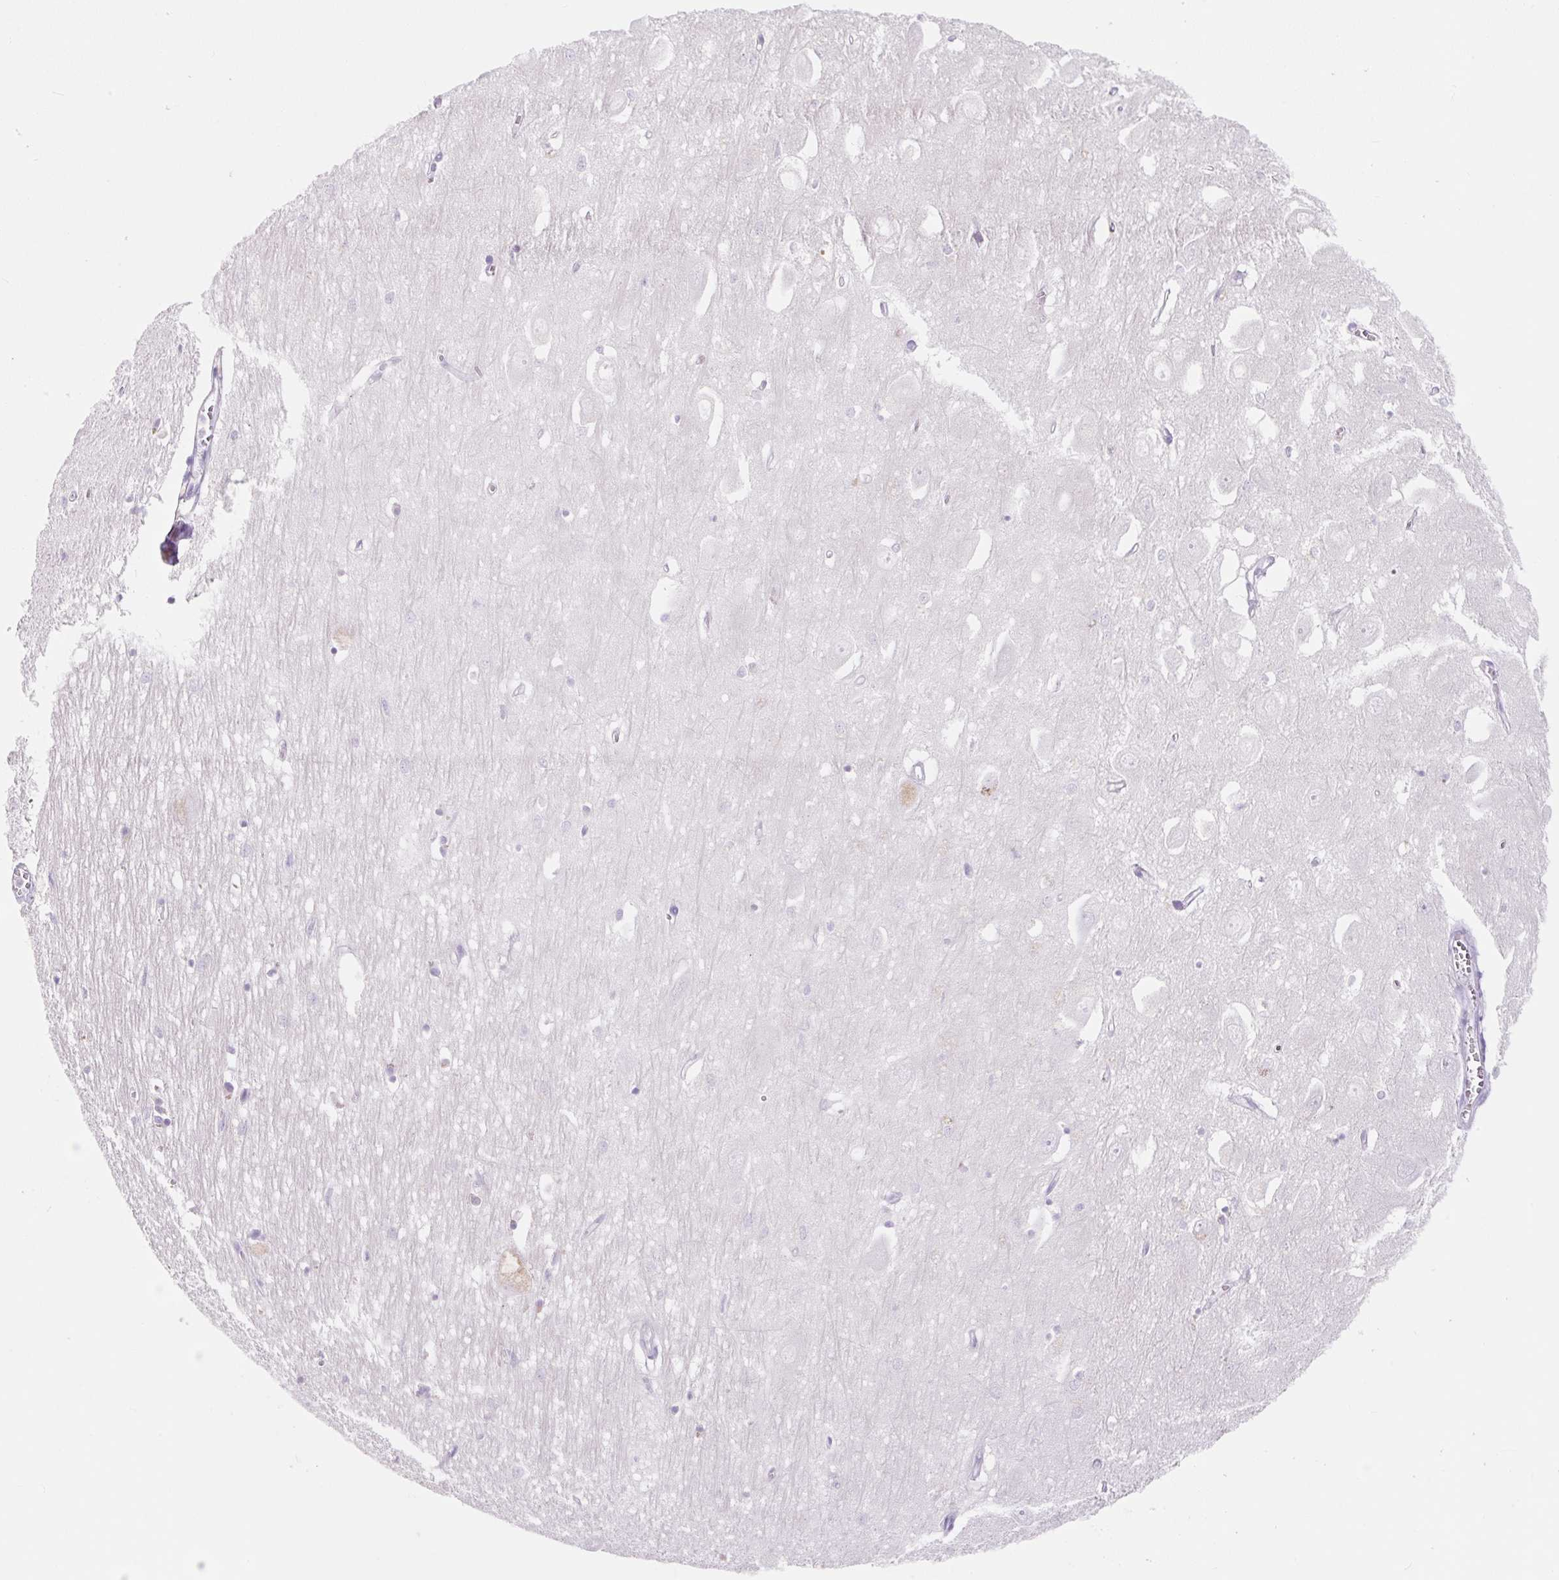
{"staining": {"intensity": "negative", "quantity": "none", "location": "none"}, "tissue": "hippocampus", "cell_type": "Glial cells", "image_type": "normal", "snomed": [{"axis": "morphology", "description": "Normal tissue, NOS"}, {"axis": "topography", "description": "Hippocampus"}], "caption": "There is no significant staining in glial cells of hippocampus. The staining is performed using DAB (3,3'-diaminobenzidine) brown chromogen with nuclei counter-stained in using hematoxylin.", "gene": "FOCAD", "patient": {"sex": "female", "age": 64}}